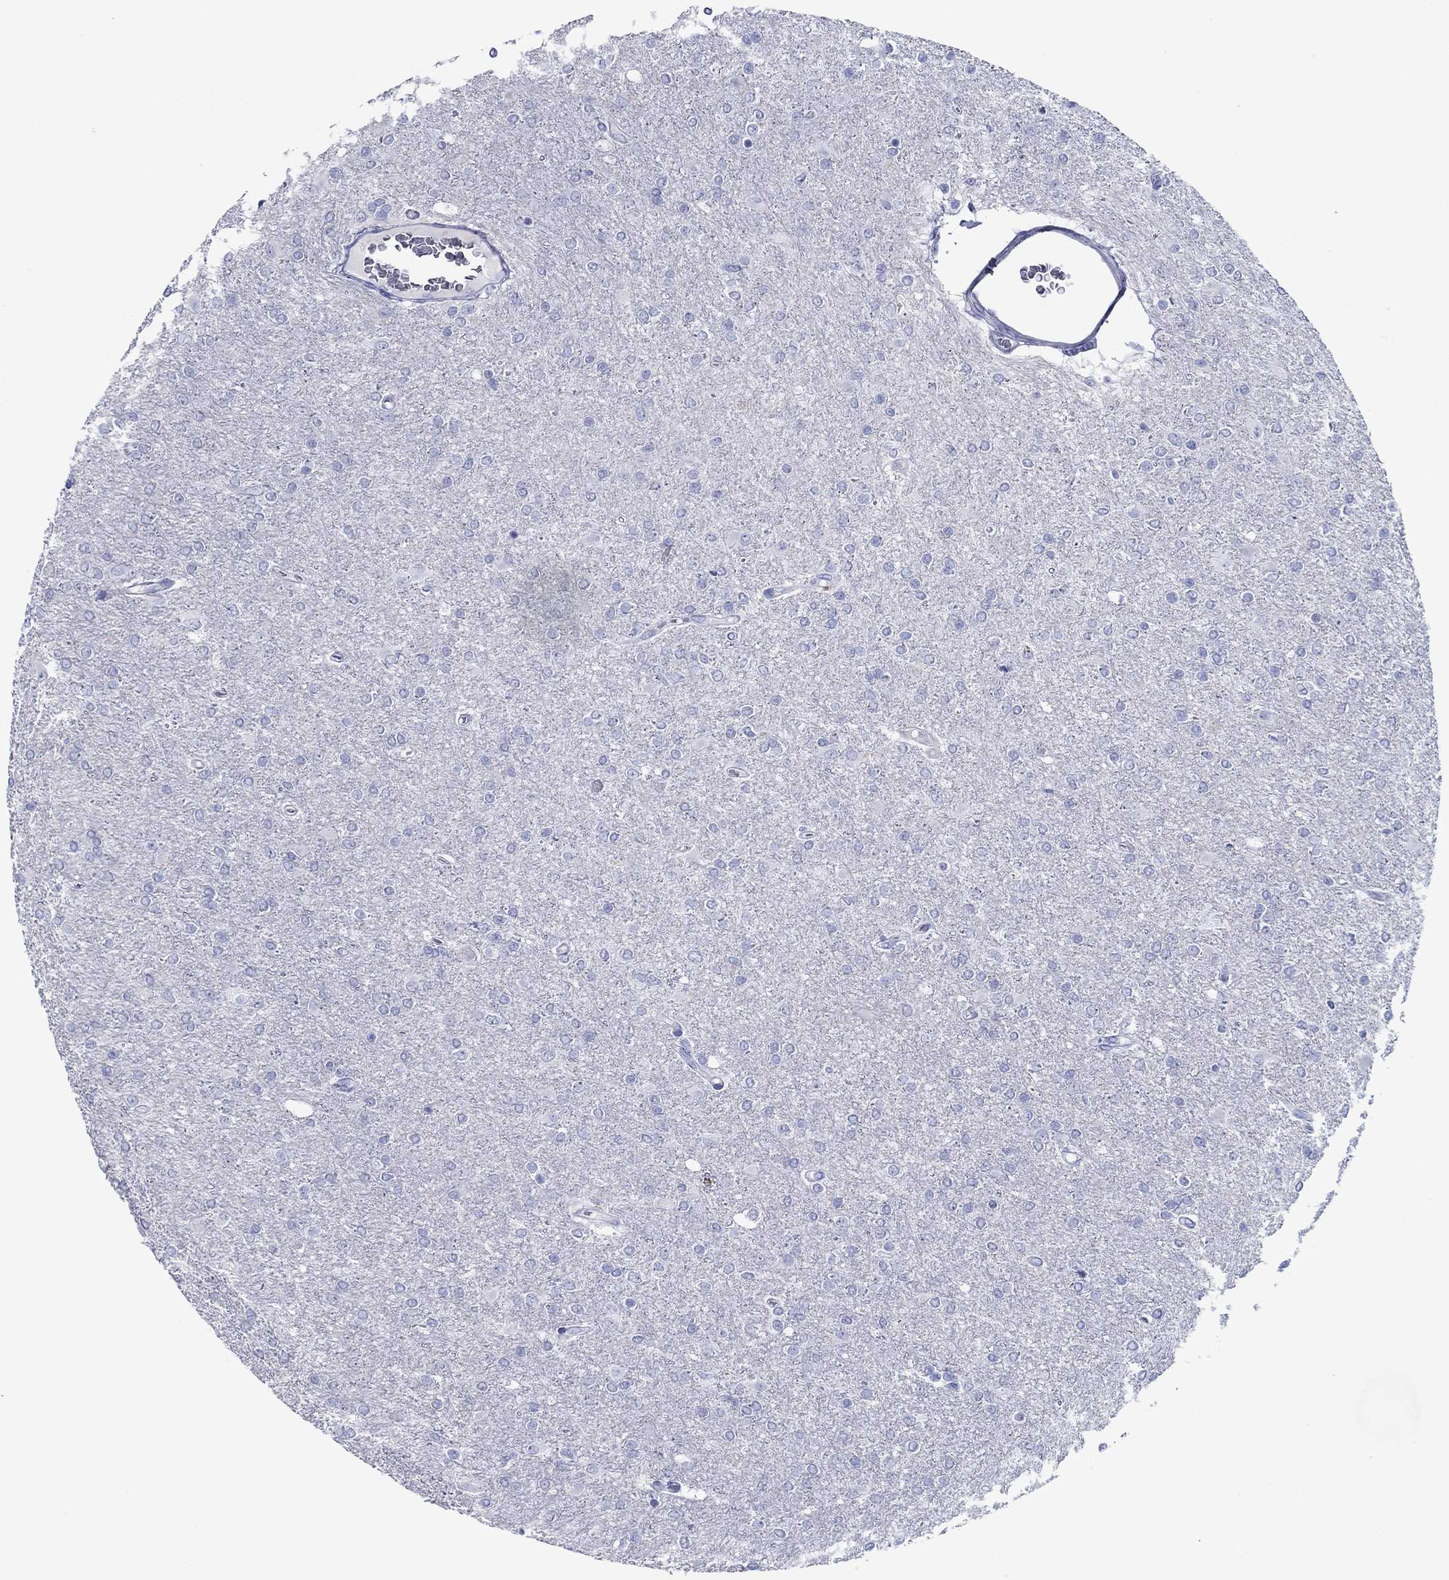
{"staining": {"intensity": "negative", "quantity": "none", "location": "none"}, "tissue": "glioma", "cell_type": "Tumor cells", "image_type": "cancer", "snomed": [{"axis": "morphology", "description": "Glioma, malignant, High grade"}, {"axis": "topography", "description": "Cerebral cortex"}], "caption": "Immunohistochemistry (IHC) histopathology image of neoplastic tissue: human glioma stained with DAB reveals no significant protein expression in tumor cells.", "gene": "ATP4A", "patient": {"sex": "male", "age": 70}}